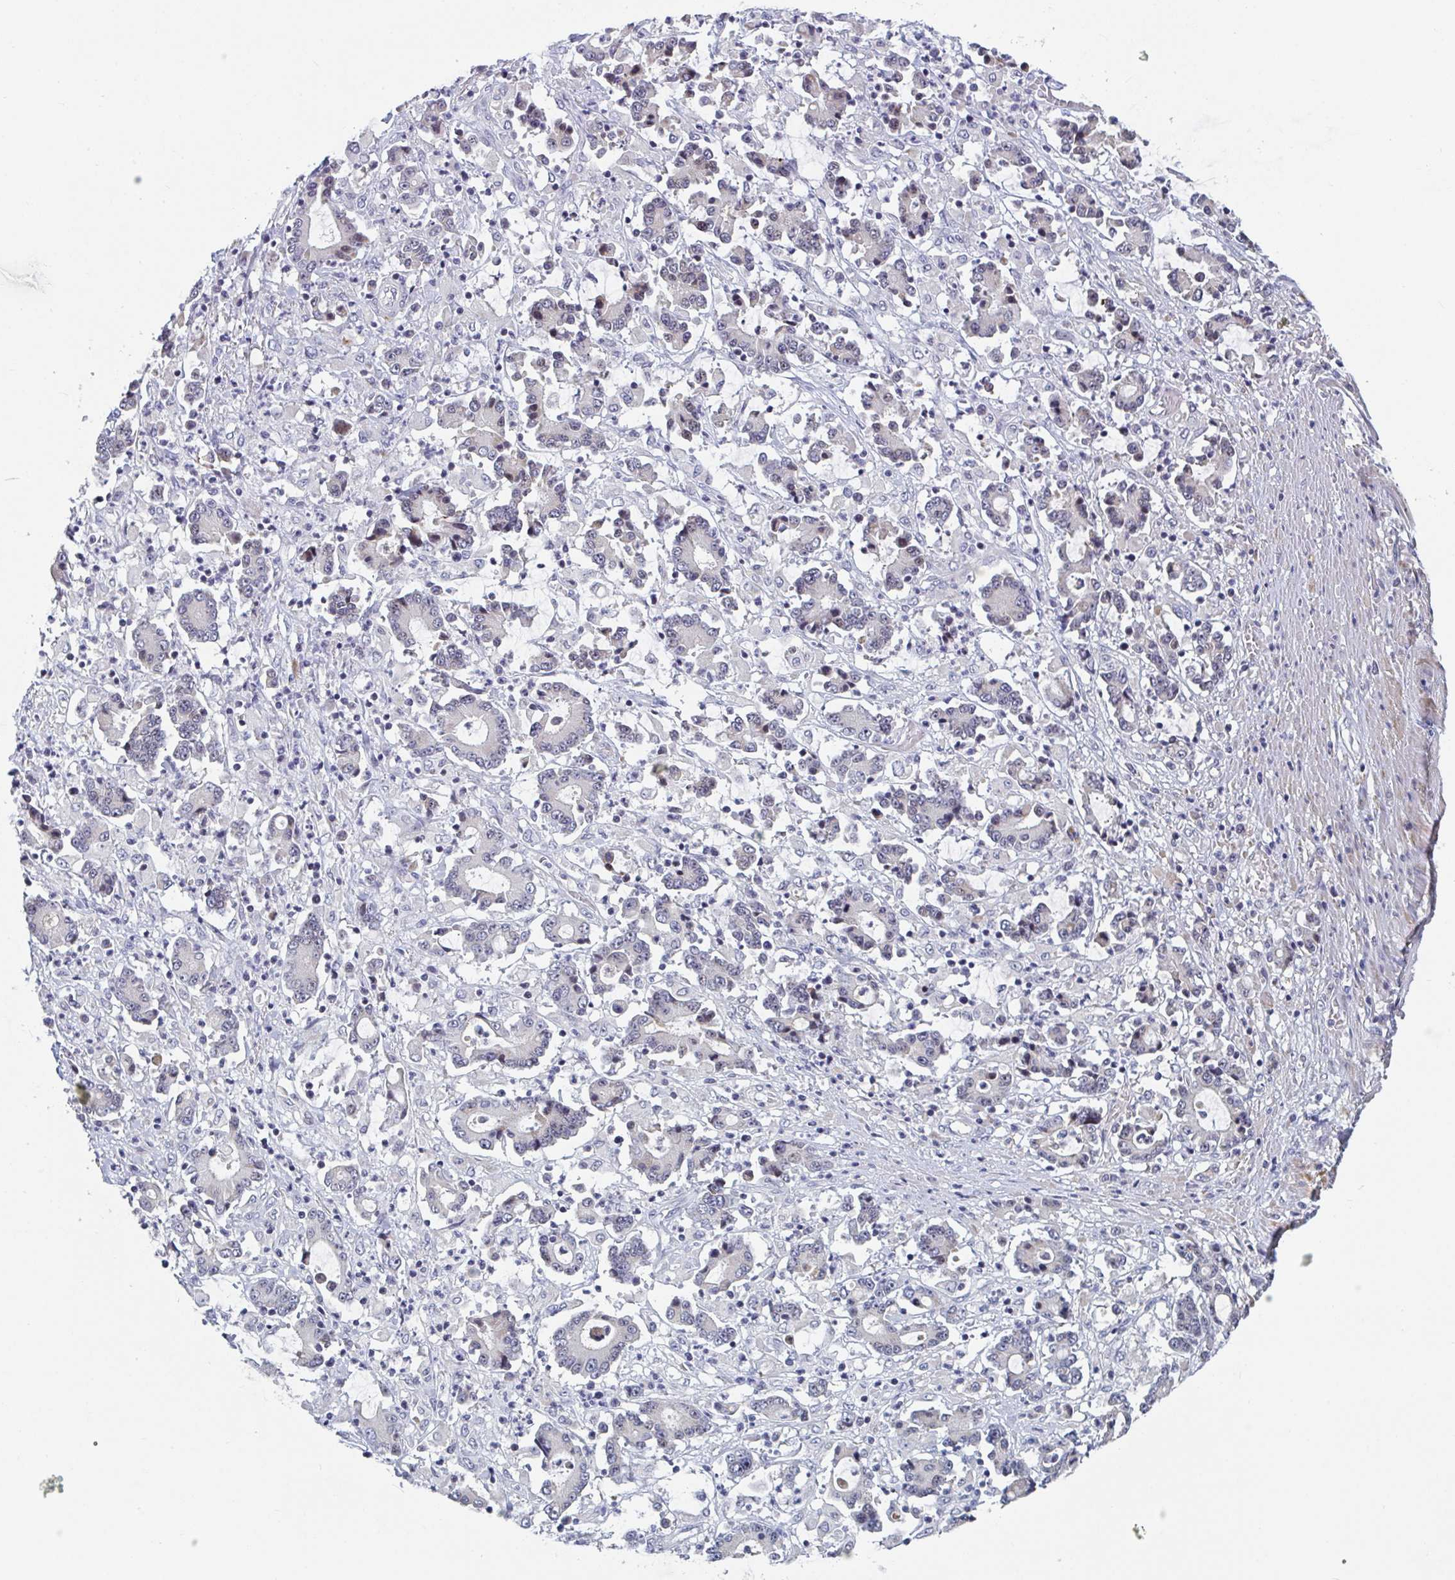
{"staining": {"intensity": "weak", "quantity": "<25%", "location": "cytoplasmic/membranous,nuclear"}, "tissue": "stomach cancer", "cell_type": "Tumor cells", "image_type": "cancer", "snomed": [{"axis": "morphology", "description": "Adenocarcinoma, NOS"}, {"axis": "topography", "description": "Stomach, upper"}], "caption": "IHC of human stomach cancer exhibits no staining in tumor cells.", "gene": "CENPT", "patient": {"sex": "male", "age": 68}}